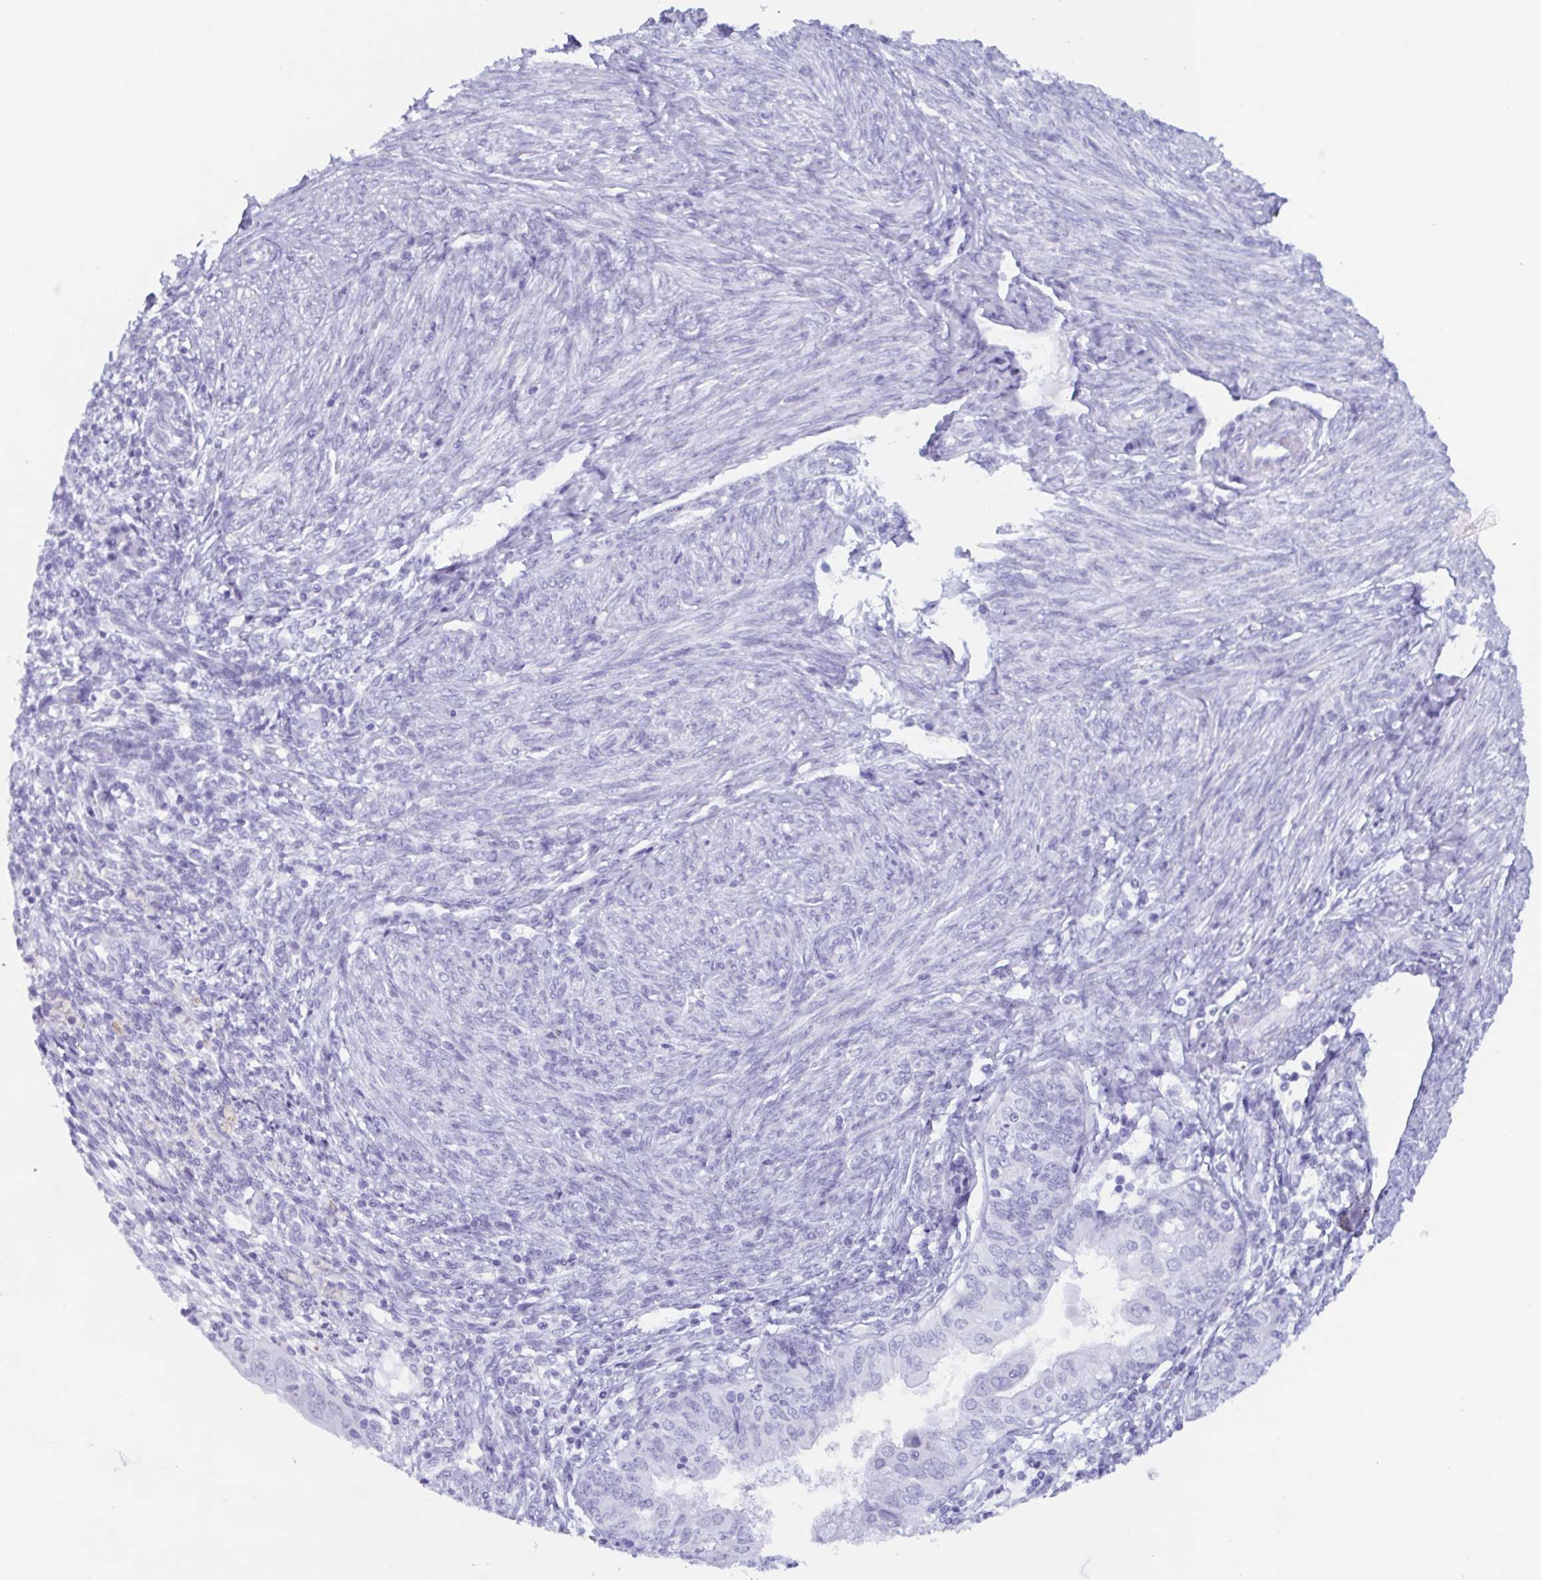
{"staining": {"intensity": "negative", "quantity": "none", "location": "none"}, "tissue": "endometrial cancer", "cell_type": "Tumor cells", "image_type": "cancer", "snomed": [{"axis": "morphology", "description": "Adenocarcinoma, NOS"}, {"axis": "topography", "description": "Endometrium"}], "caption": "Immunohistochemistry (IHC) micrograph of human adenocarcinoma (endometrial) stained for a protein (brown), which reveals no staining in tumor cells. (Stains: DAB IHC with hematoxylin counter stain, Microscopy: brightfield microscopy at high magnification).", "gene": "BPI", "patient": {"sex": "female", "age": 68}}